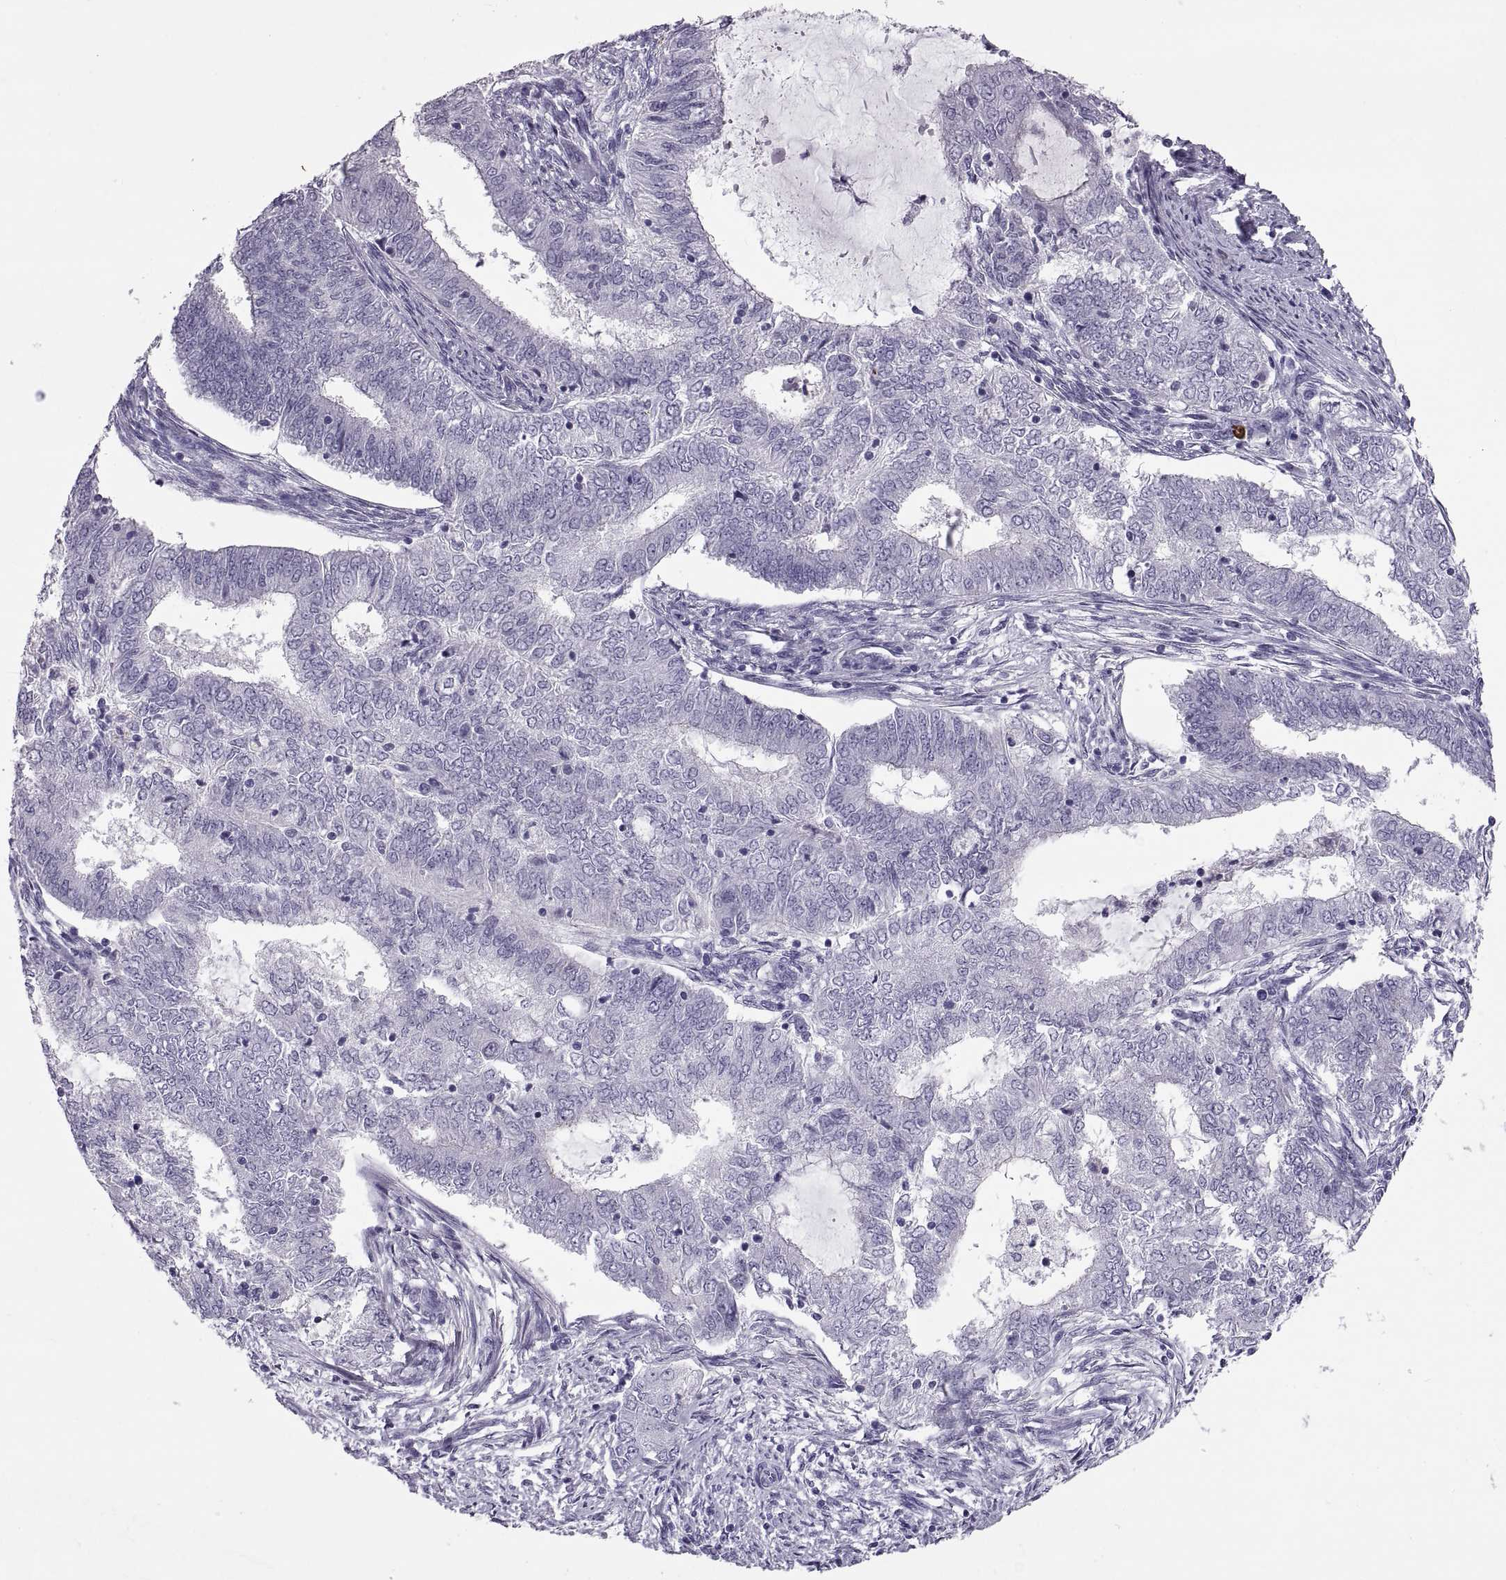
{"staining": {"intensity": "negative", "quantity": "none", "location": "none"}, "tissue": "endometrial cancer", "cell_type": "Tumor cells", "image_type": "cancer", "snomed": [{"axis": "morphology", "description": "Adenocarcinoma, NOS"}, {"axis": "topography", "description": "Endometrium"}], "caption": "Immunohistochemistry (IHC) image of neoplastic tissue: endometrial cancer stained with DAB (3,3'-diaminobenzidine) shows no significant protein positivity in tumor cells.", "gene": "QRICH2", "patient": {"sex": "female", "age": 62}}